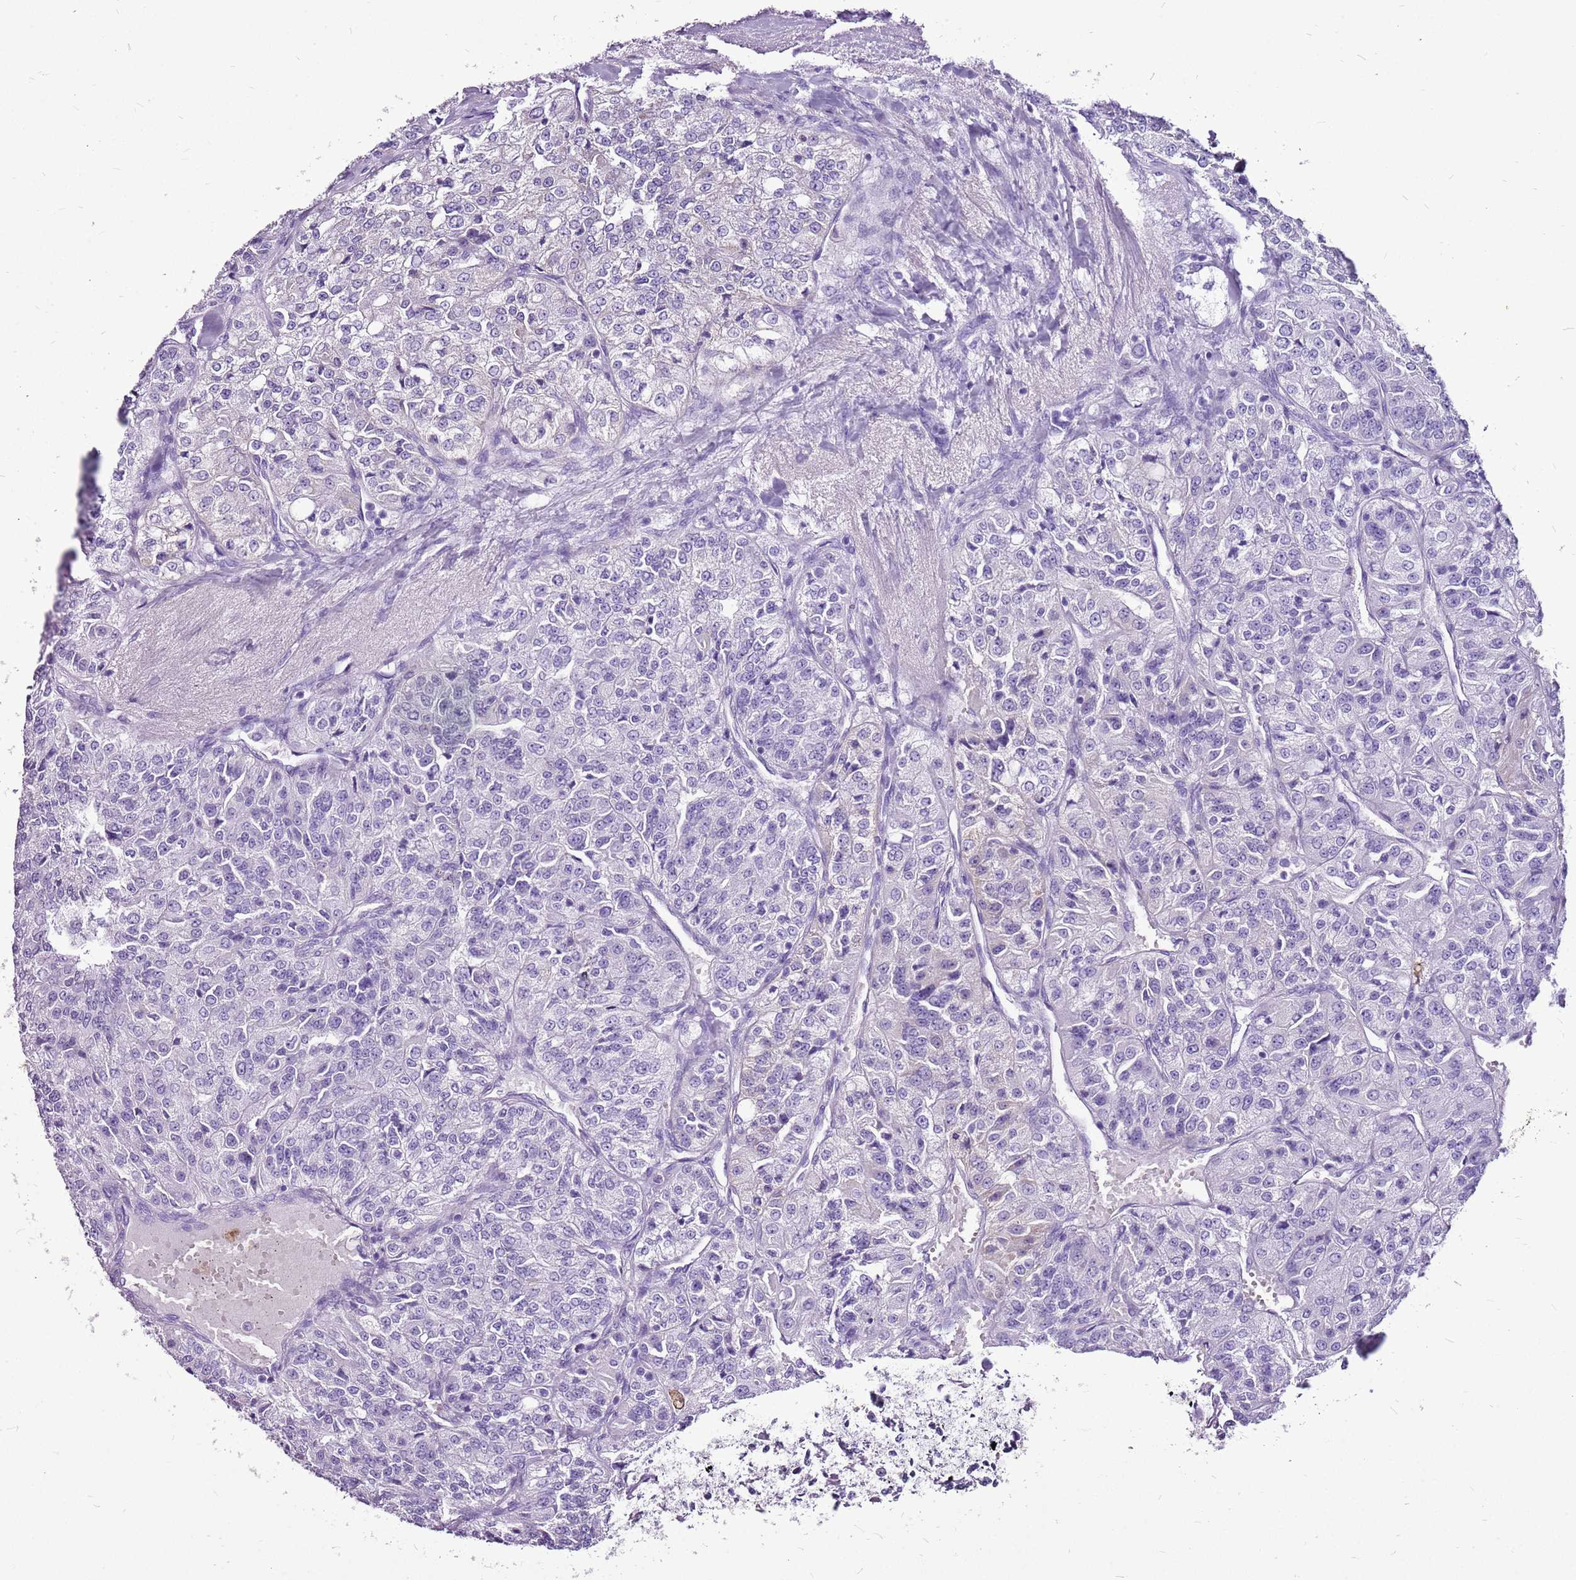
{"staining": {"intensity": "negative", "quantity": "none", "location": "none"}, "tissue": "renal cancer", "cell_type": "Tumor cells", "image_type": "cancer", "snomed": [{"axis": "morphology", "description": "Adenocarcinoma, NOS"}, {"axis": "topography", "description": "Kidney"}], "caption": "An IHC histopathology image of renal adenocarcinoma is shown. There is no staining in tumor cells of renal adenocarcinoma. The staining was performed using DAB (3,3'-diaminobenzidine) to visualize the protein expression in brown, while the nuclei were stained in blue with hematoxylin (Magnification: 20x).", "gene": "ACSS3", "patient": {"sex": "female", "age": 63}}